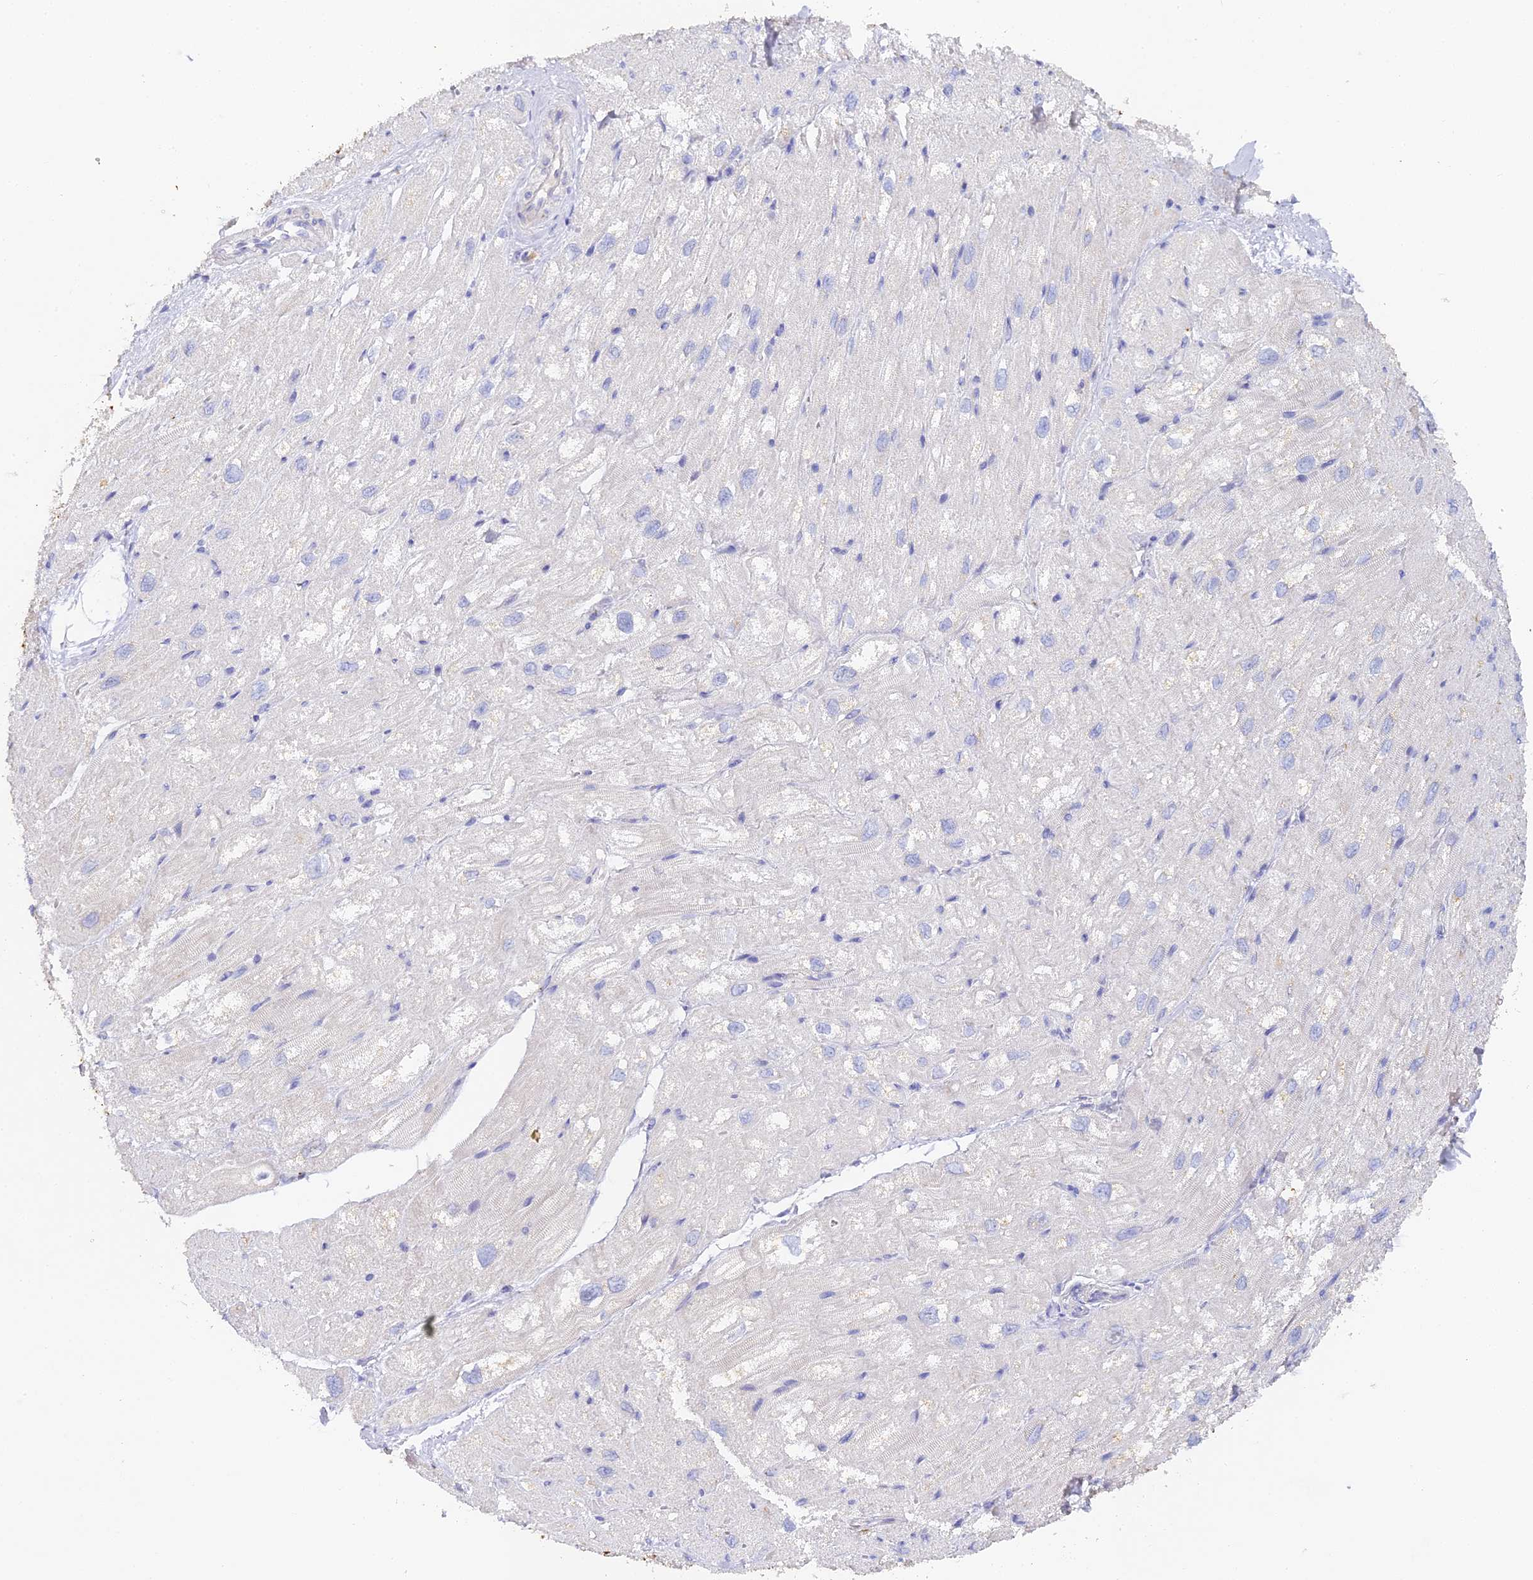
{"staining": {"intensity": "moderate", "quantity": "25%-75%", "location": "cytoplasmic/membranous"}, "tissue": "heart muscle", "cell_type": "Cardiomyocytes", "image_type": "normal", "snomed": [{"axis": "morphology", "description": "Normal tissue, NOS"}, {"axis": "topography", "description": "Heart"}], "caption": "Protein analysis of unremarkable heart muscle displays moderate cytoplasmic/membranous positivity in about 25%-75% of cardiomyocytes. The protein is shown in brown color, while the nuclei are stained blue.", "gene": "DONSON", "patient": {"sex": "male", "age": 50}}